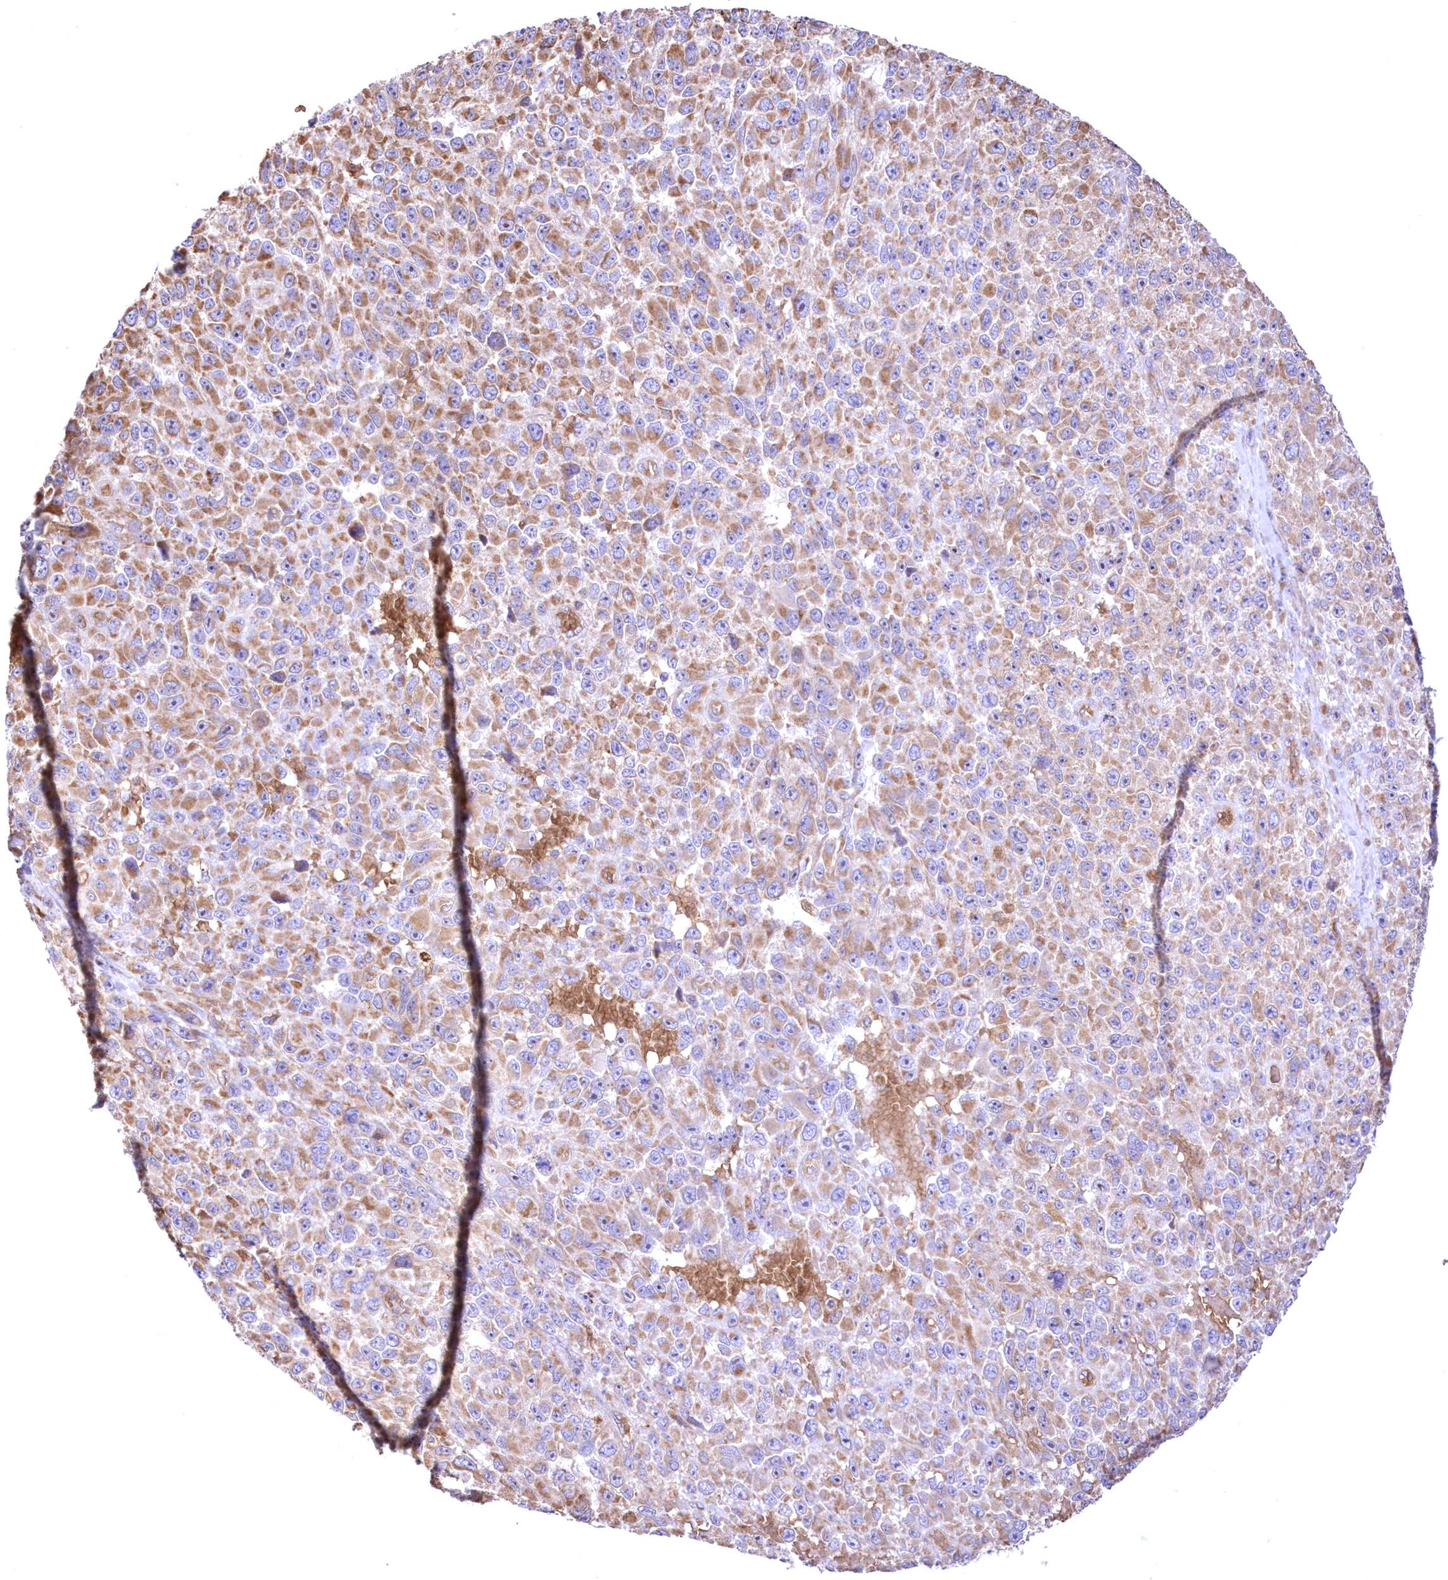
{"staining": {"intensity": "moderate", "quantity": "25%-75%", "location": "cytoplasmic/membranous"}, "tissue": "melanoma", "cell_type": "Tumor cells", "image_type": "cancer", "snomed": [{"axis": "morphology", "description": "Malignant melanoma, NOS"}, {"axis": "topography", "description": "Skin"}], "caption": "Immunohistochemical staining of human malignant melanoma shows medium levels of moderate cytoplasmic/membranous expression in about 25%-75% of tumor cells.", "gene": "FCHO2", "patient": {"sex": "female", "age": 96}}